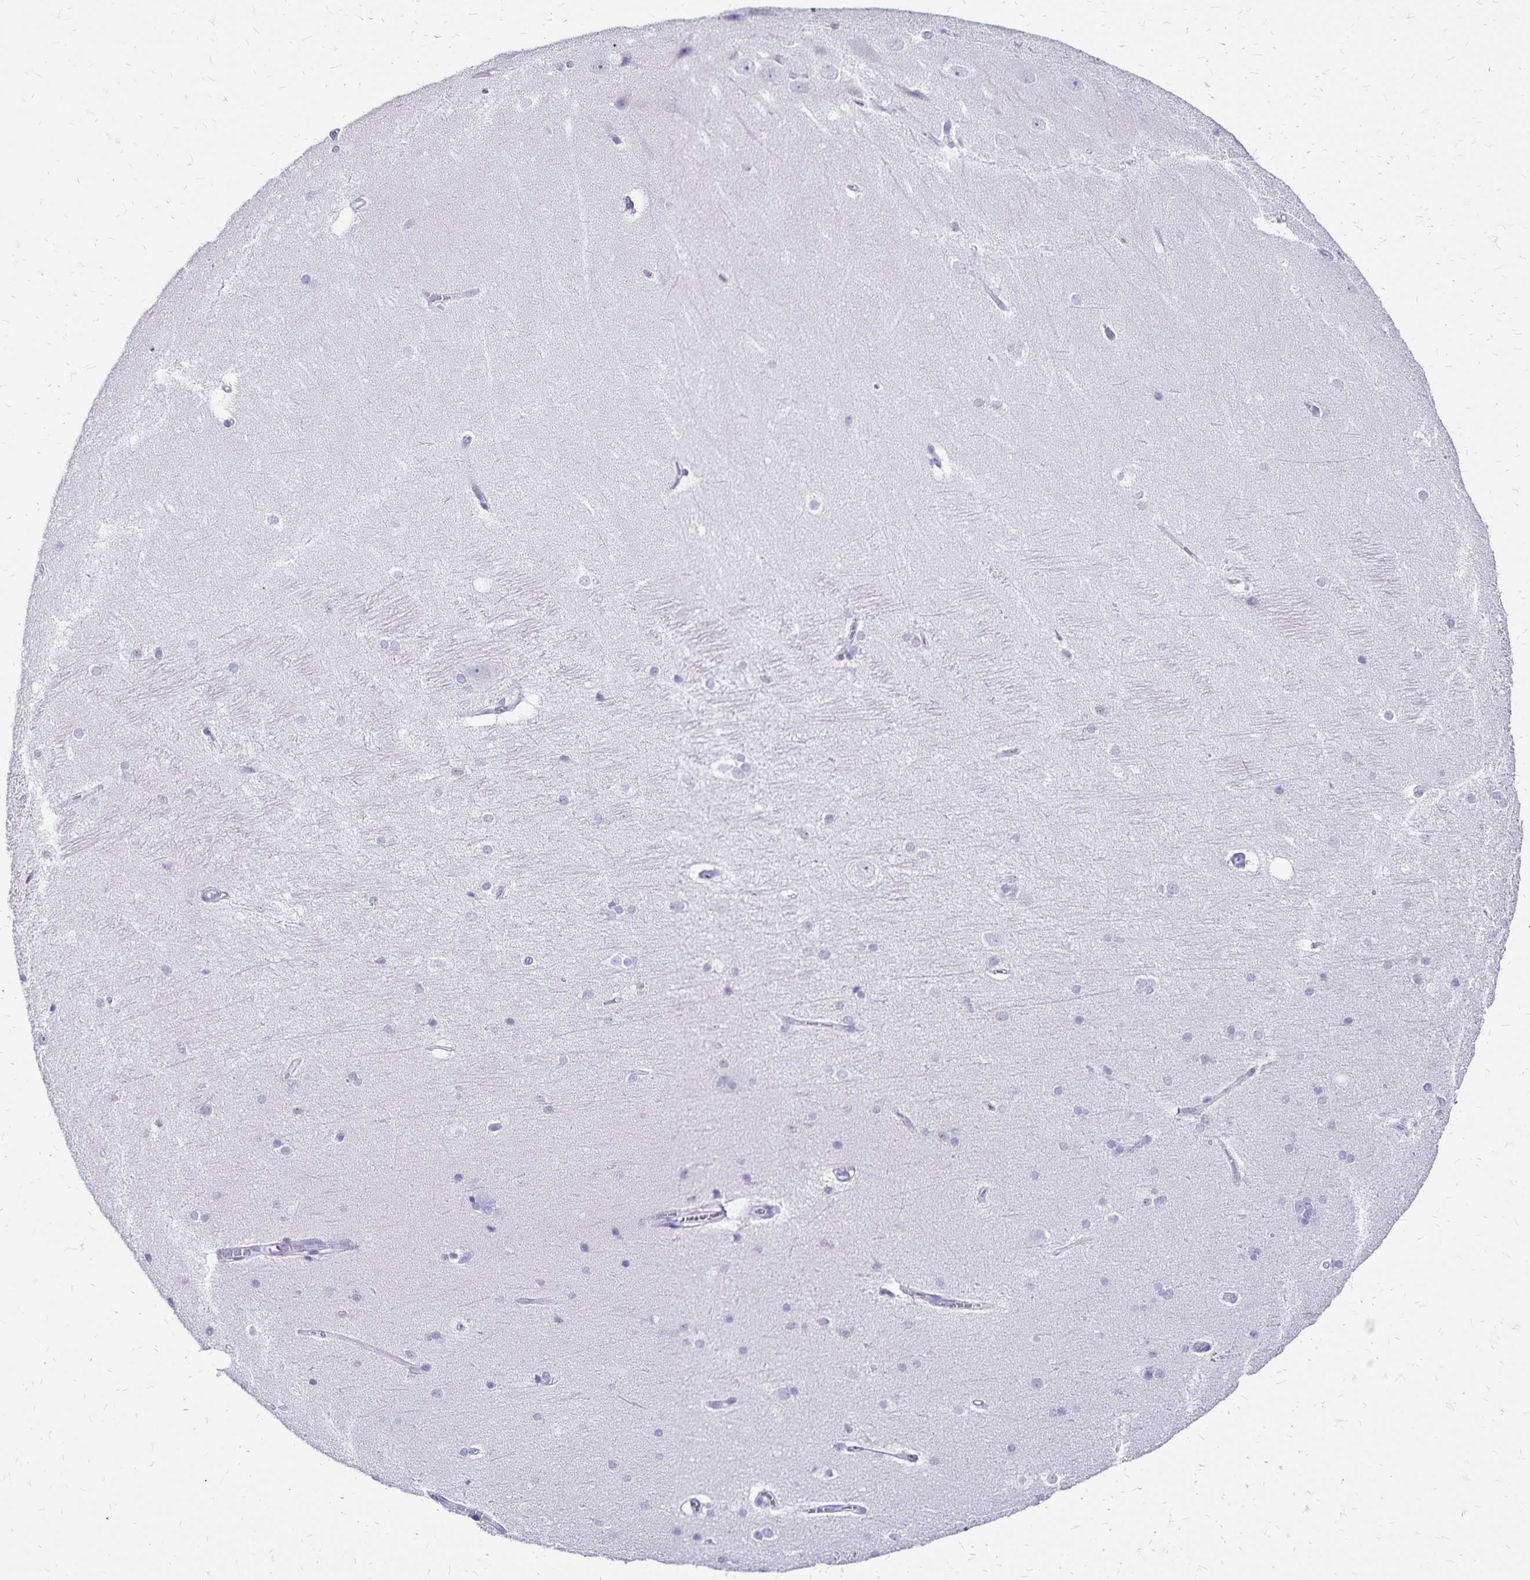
{"staining": {"intensity": "negative", "quantity": "none", "location": "none"}, "tissue": "hippocampus", "cell_type": "Glial cells", "image_type": "normal", "snomed": [{"axis": "morphology", "description": "Normal tissue, NOS"}, {"axis": "topography", "description": "Cerebral cortex"}, {"axis": "topography", "description": "Hippocampus"}], "caption": "A histopathology image of hippocampus stained for a protein reveals no brown staining in glial cells. (Brightfield microscopy of DAB (3,3'-diaminobenzidine) immunohistochemistry at high magnification).", "gene": "IKZF1", "patient": {"sex": "female", "age": 19}}